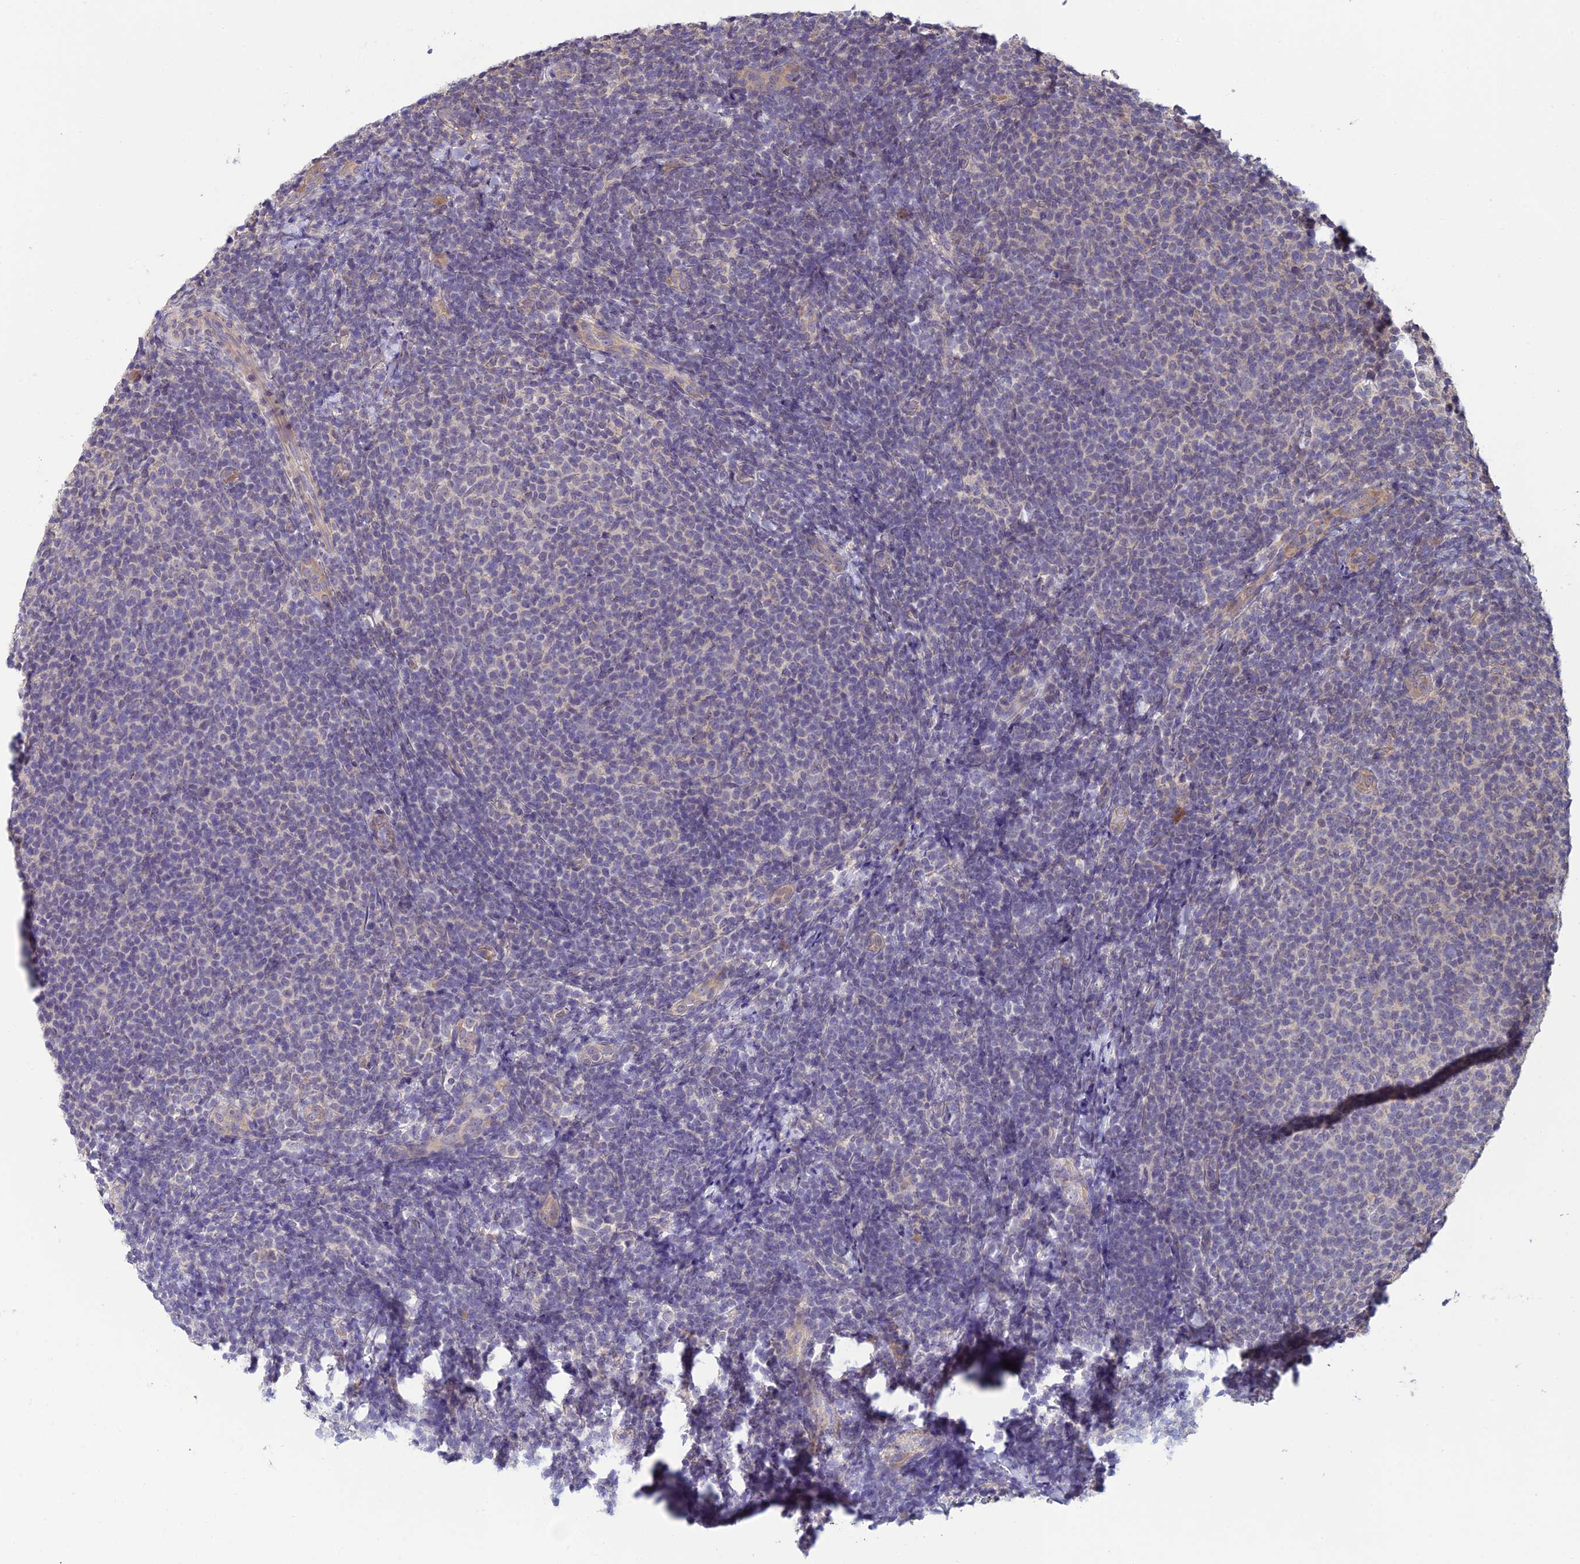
{"staining": {"intensity": "negative", "quantity": "none", "location": "none"}, "tissue": "lymphoma", "cell_type": "Tumor cells", "image_type": "cancer", "snomed": [{"axis": "morphology", "description": "Malignant lymphoma, non-Hodgkin's type, Low grade"}, {"axis": "topography", "description": "Lymph node"}], "caption": "Lymphoma was stained to show a protein in brown. There is no significant staining in tumor cells. (DAB IHC, high magnification).", "gene": "MRNIP", "patient": {"sex": "male", "age": 66}}